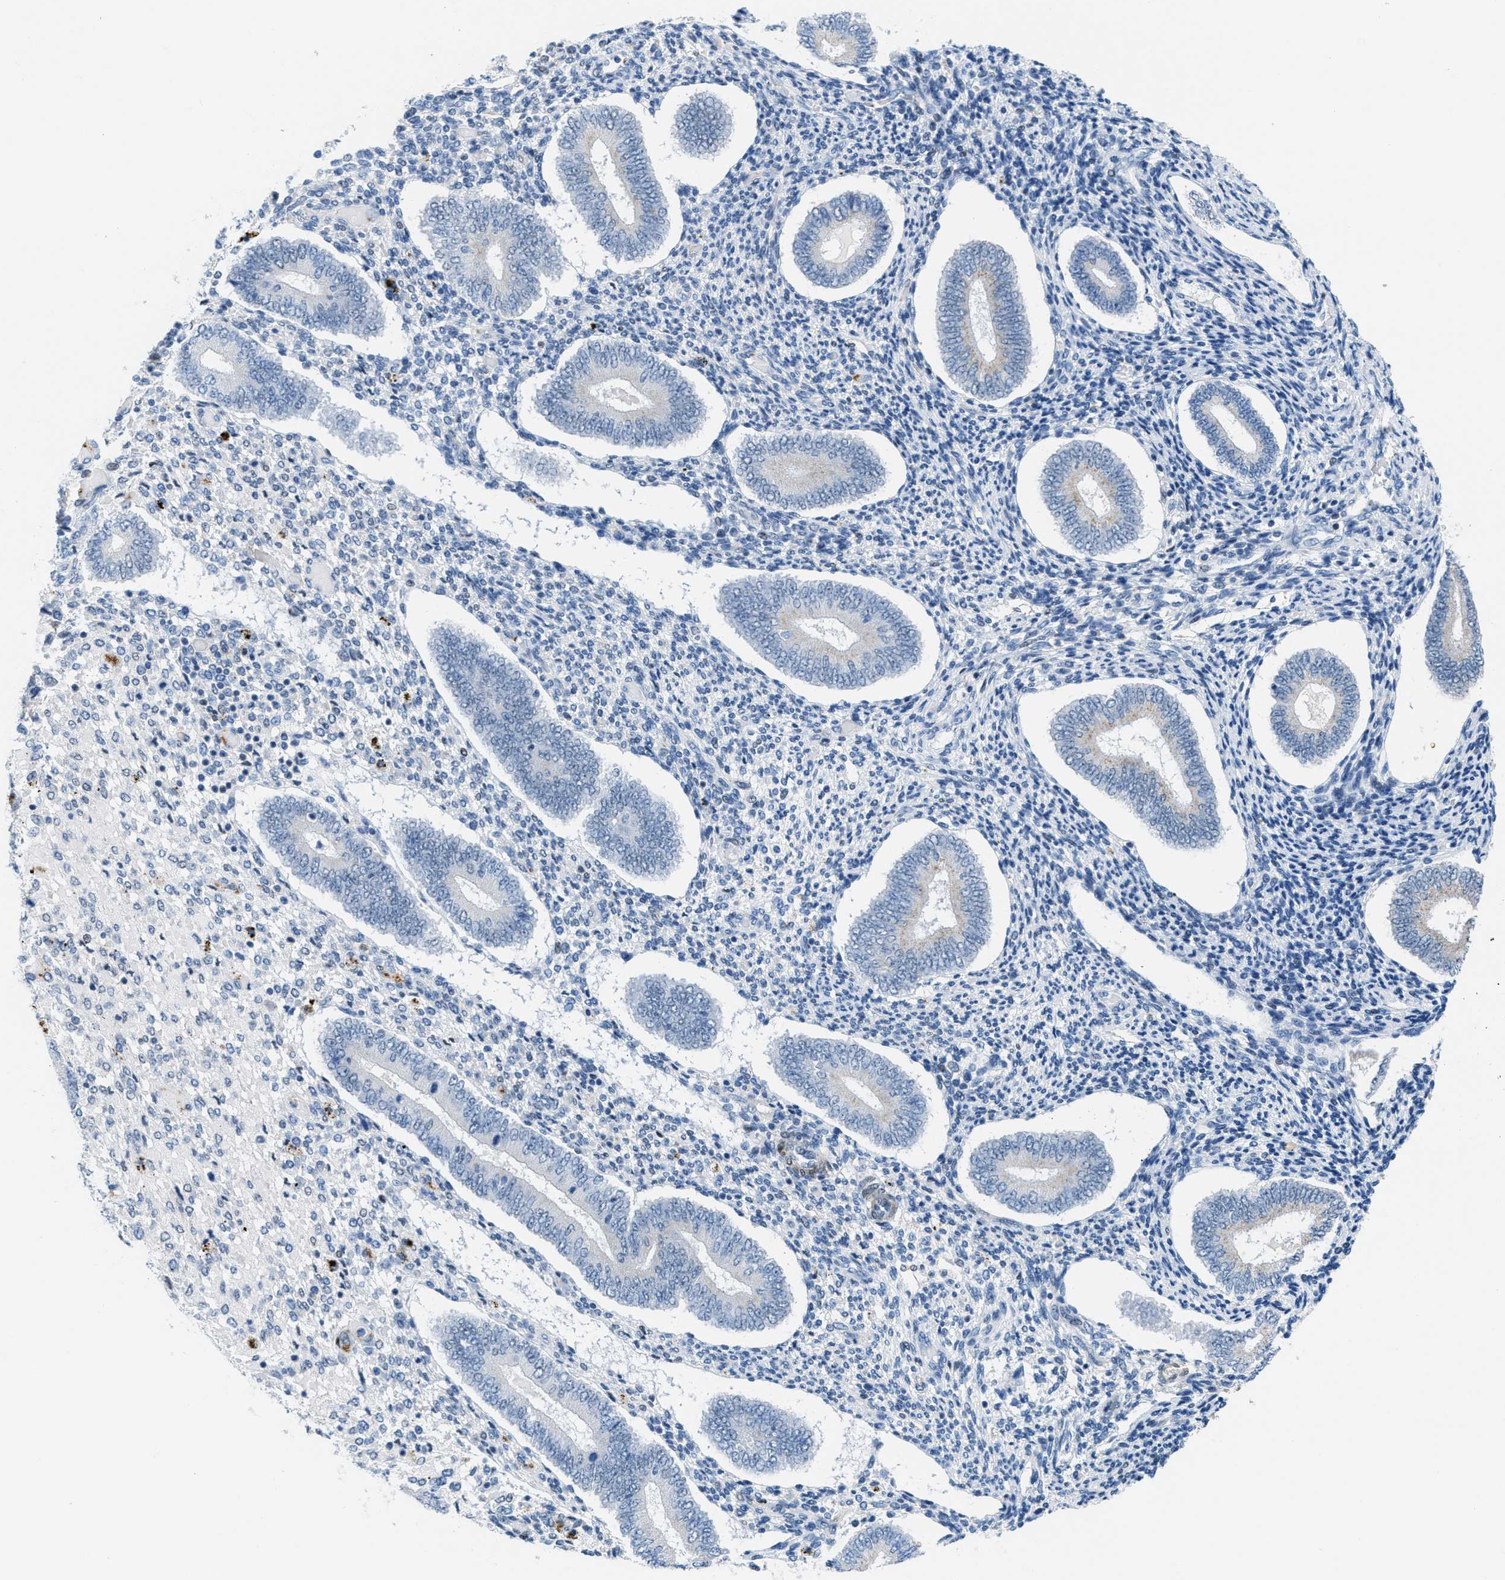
{"staining": {"intensity": "negative", "quantity": "none", "location": "none"}, "tissue": "endometrium", "cell_type": "Cells in endometrial stroma", "image_type": "normal", "snomed": [{"axis": "morphology", "description": "Normal tissue, NOS"}, {"axis": "topography", "description": "Endometrium"}], "caption": "A photomicrograph of human endometrium is negative for staining in cells in endometrial stroma. (Stains: DAB immunohistochemistry with hematoxylin counter stain, Microscopy: brightfield microscopy at high magnification).", "gene": "MAPRE2", "patient": {"sex": "female", "age": 42}}